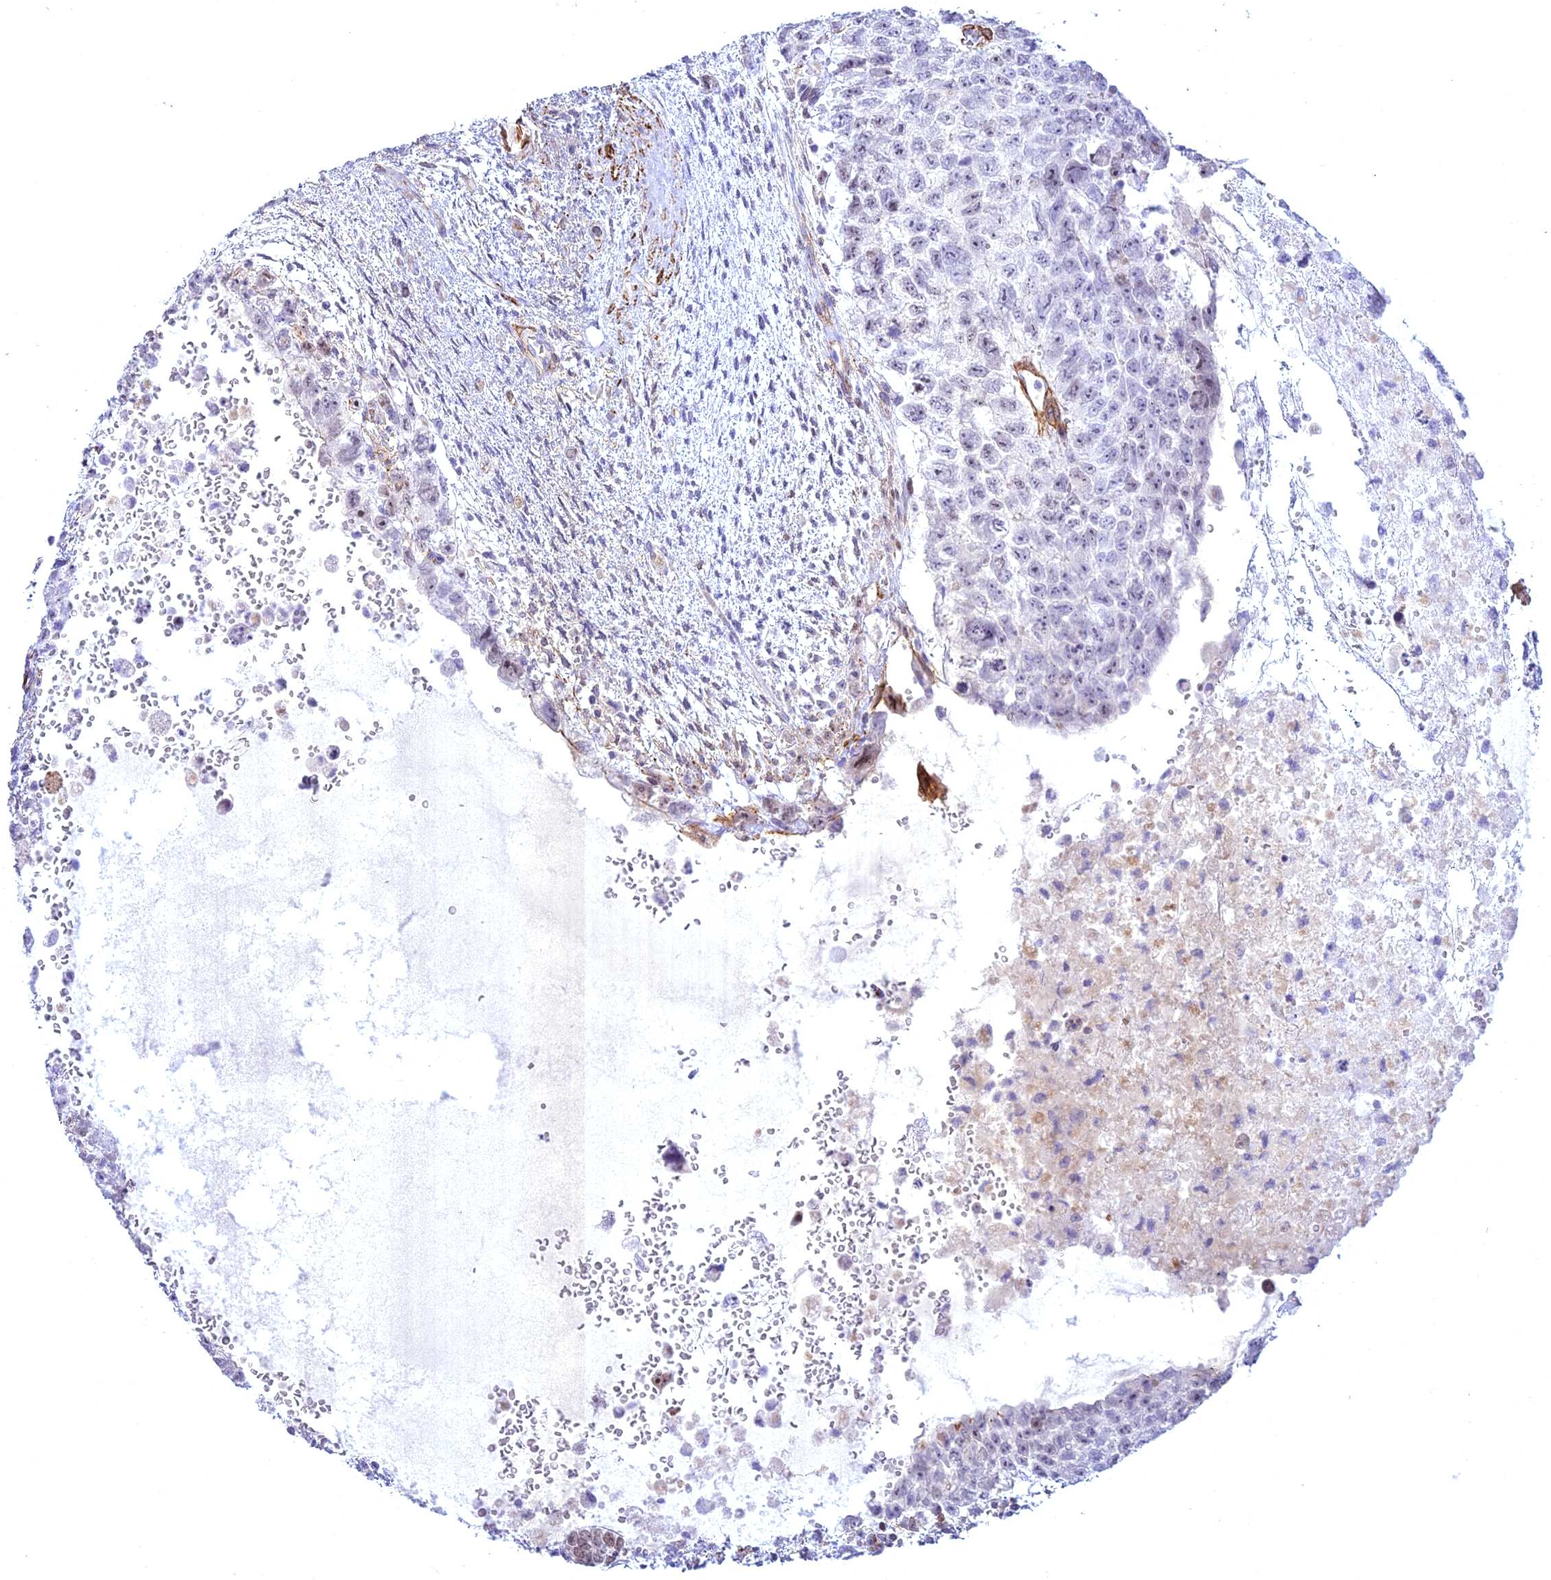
{"staining": {"intensity": "negative", "quantity": "none", "location": "none"}, "tissue": "testis cancer", "cell_type": "Tumor cells", "image_type": "cancer", "snomed": [{"axis": "morphology", "description": "Carcinoma, Embryonal, NOS"}, {"axis": "topography", "description": "Testis"}], "caption": "Protein analysis of testis cancer (embryonal carcinoma) reveals no significant expression in tumor cells. (DAB immunohistochemistry with hematoxylin counter stain).", "gene": "CENPV", "patient": {"sex": "male", "age": 26}}